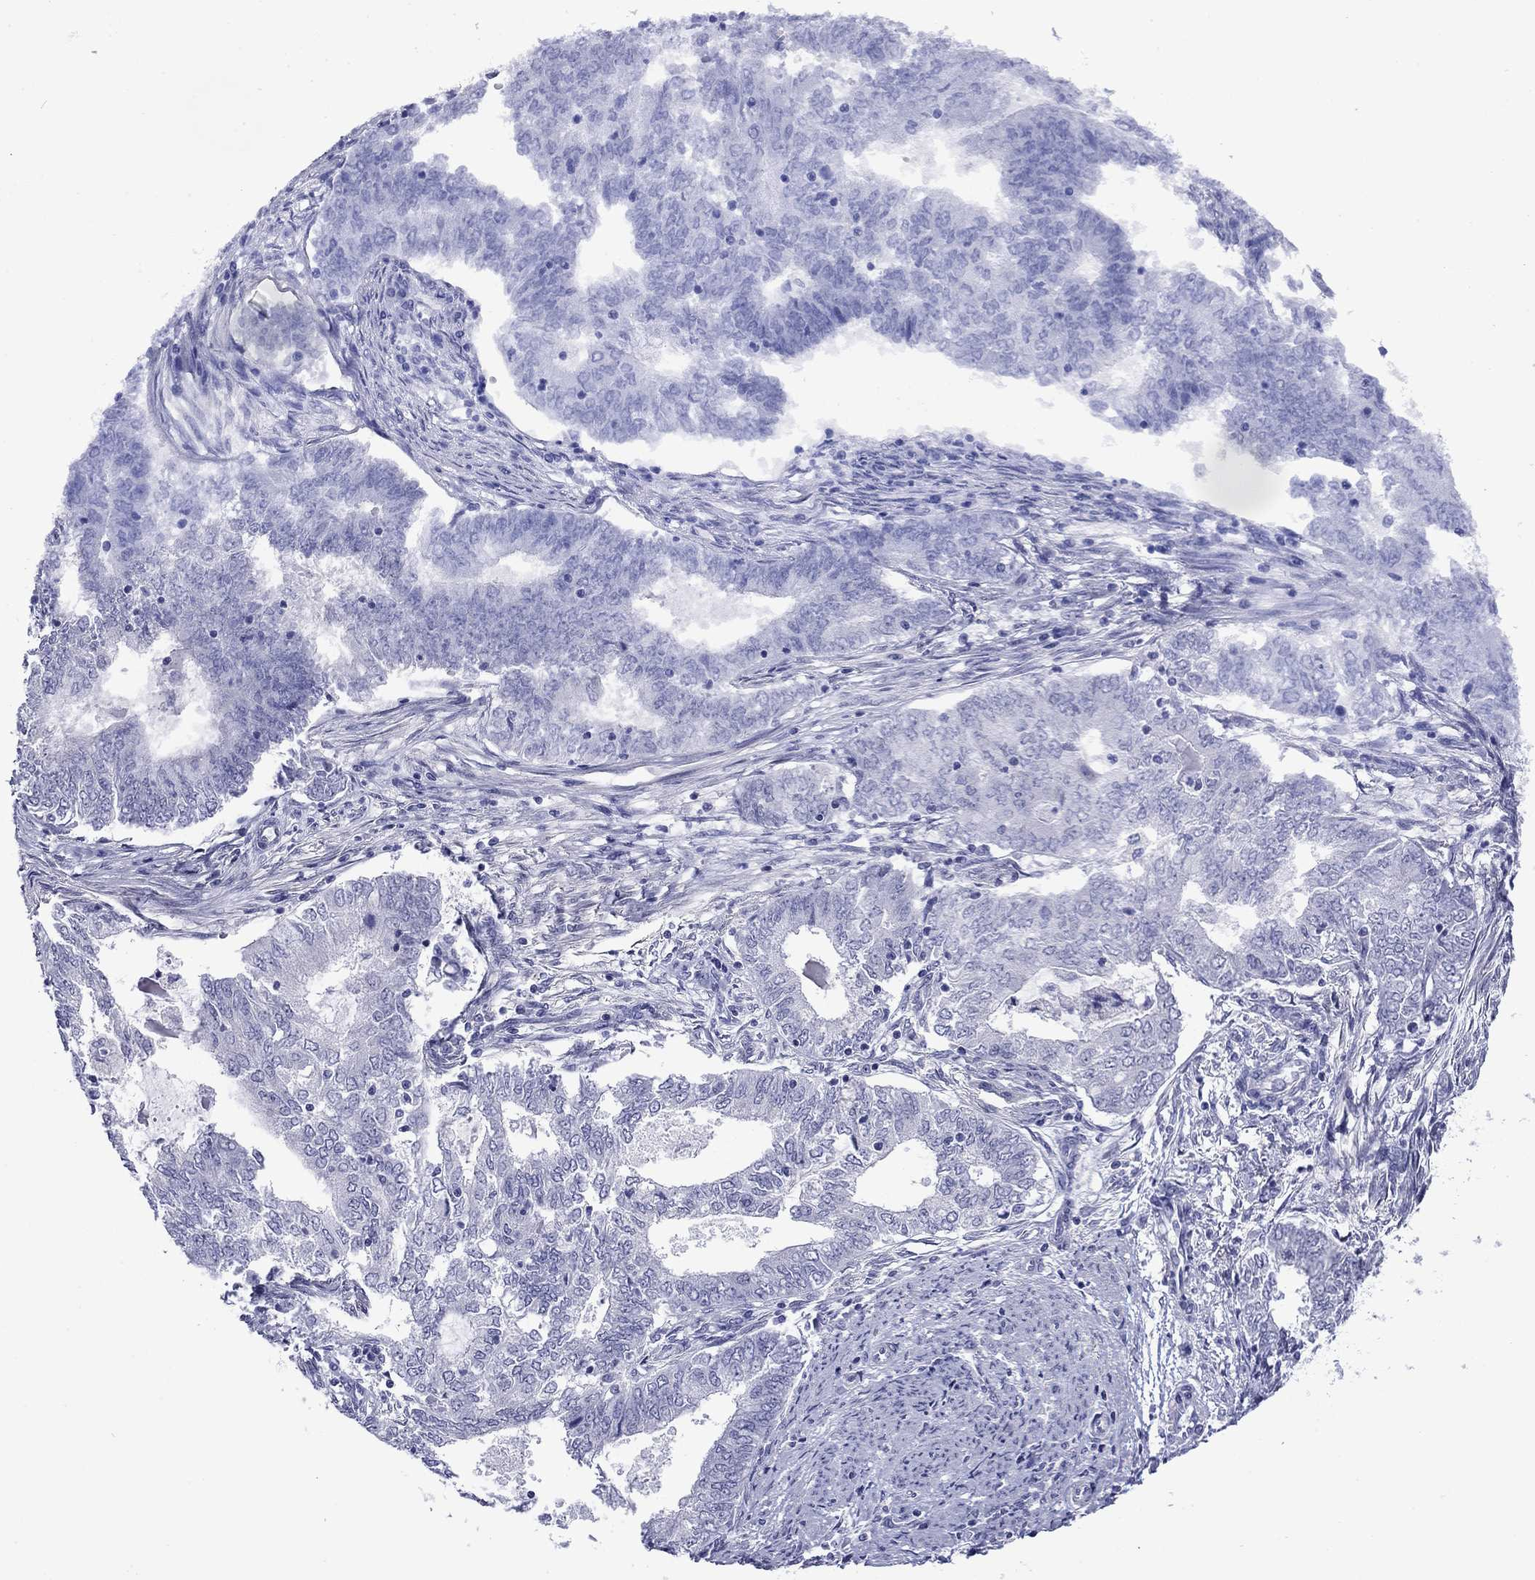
{"staining": {"intensity": "negative", "quantity": "none", "location": "none"}, "tissue": "endometrial cancer", "cell_type": "Tumor cells", "image_type": "cancer", "snomed": [{"axis": "morphology", "description": "Adenocarcinoma, NOS"}, {"axis": "topography", "description": "Endometrium"}], "caption": "Immunohistochemistry histopathology image of human endometrial adenocarcinoma stained for a protein (brown), which exhibits no expression in tumor cells.", "gene": "APOA2", "patient": {"sex": "female", "age": 62}}